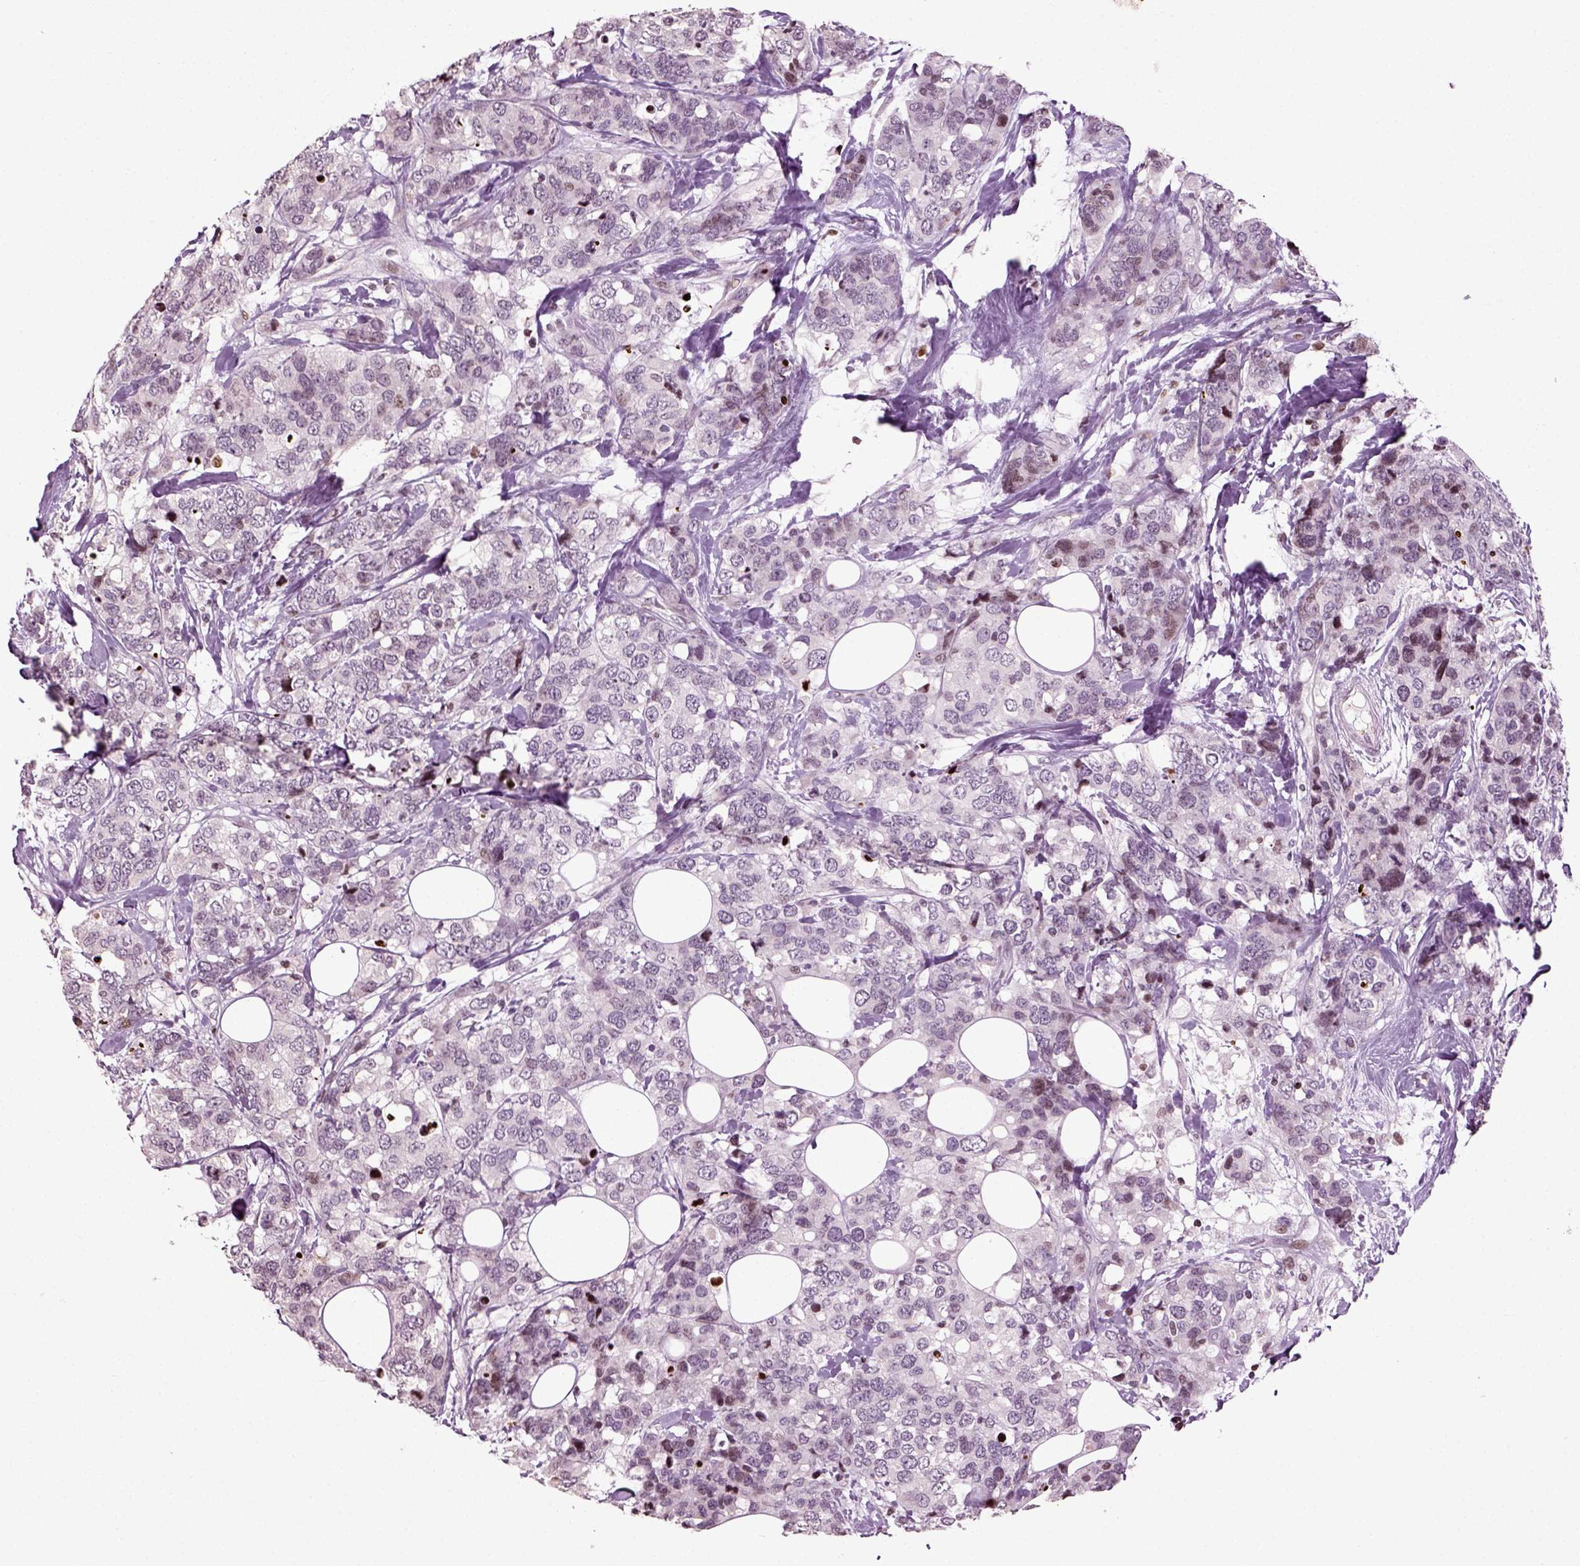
{"staining": {"intensity": "weak", "quantity": "<25%", "location": "nuclear"}, "tissue": "breast cancer", "cell_type": "Tumor cells", "image_type": "cancer", "snomed": [{"axis": "morphology", "description": "Lobular carcinoma"}, {"axis": "topography", "description": "Breast"}], "caption": "A micrograph of human lobular carcinoma (breast) is negative for staining in tumor cells.", "gene": "HEYL", "patient": {"sex": "female", "age": 59}}